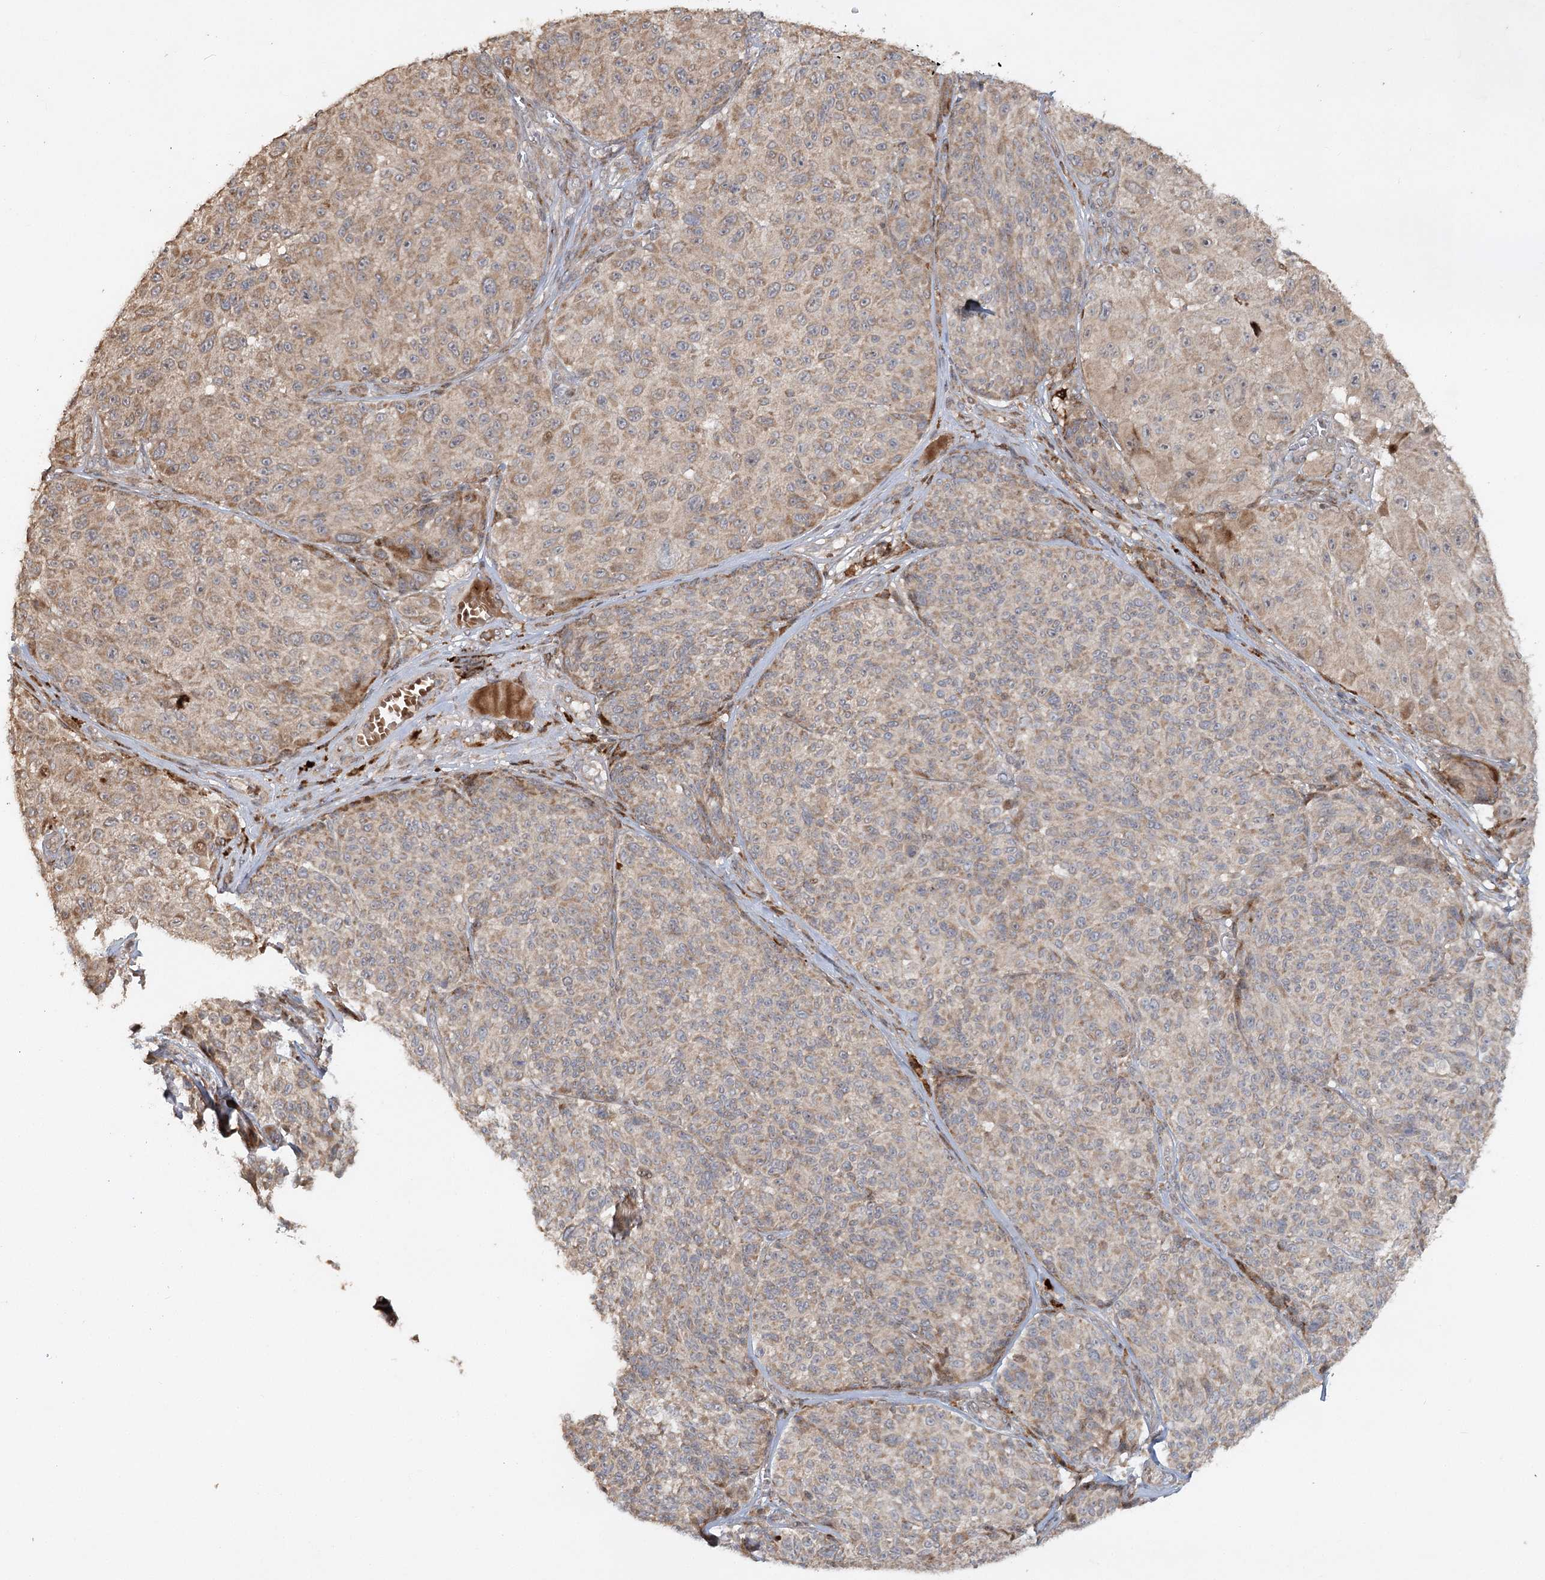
{"staining": {"intensity": "weak", "quantity": ">75%", "location": "cytoplasmic/membranous"}, "tissue": "melanoma", "cell_type": "Tumor cells", "image_type": "cancer", "snomed": [{"axis": "morphology", "description": "Malignant melanoma, NOS"}, {"axis": "topography", "description": "Skin"}], "caption": "Melanoma stained with DAB (3,3'-diaminobenzidine) IHC reveals low levels of weak cytoplasmic/membranous staining in about >75% of tumor cells. (DAB IHC with brightfield microscopy, high magnification).", "gene": "KBTBD4", "patient": {"sex": "male", "age": 83}}